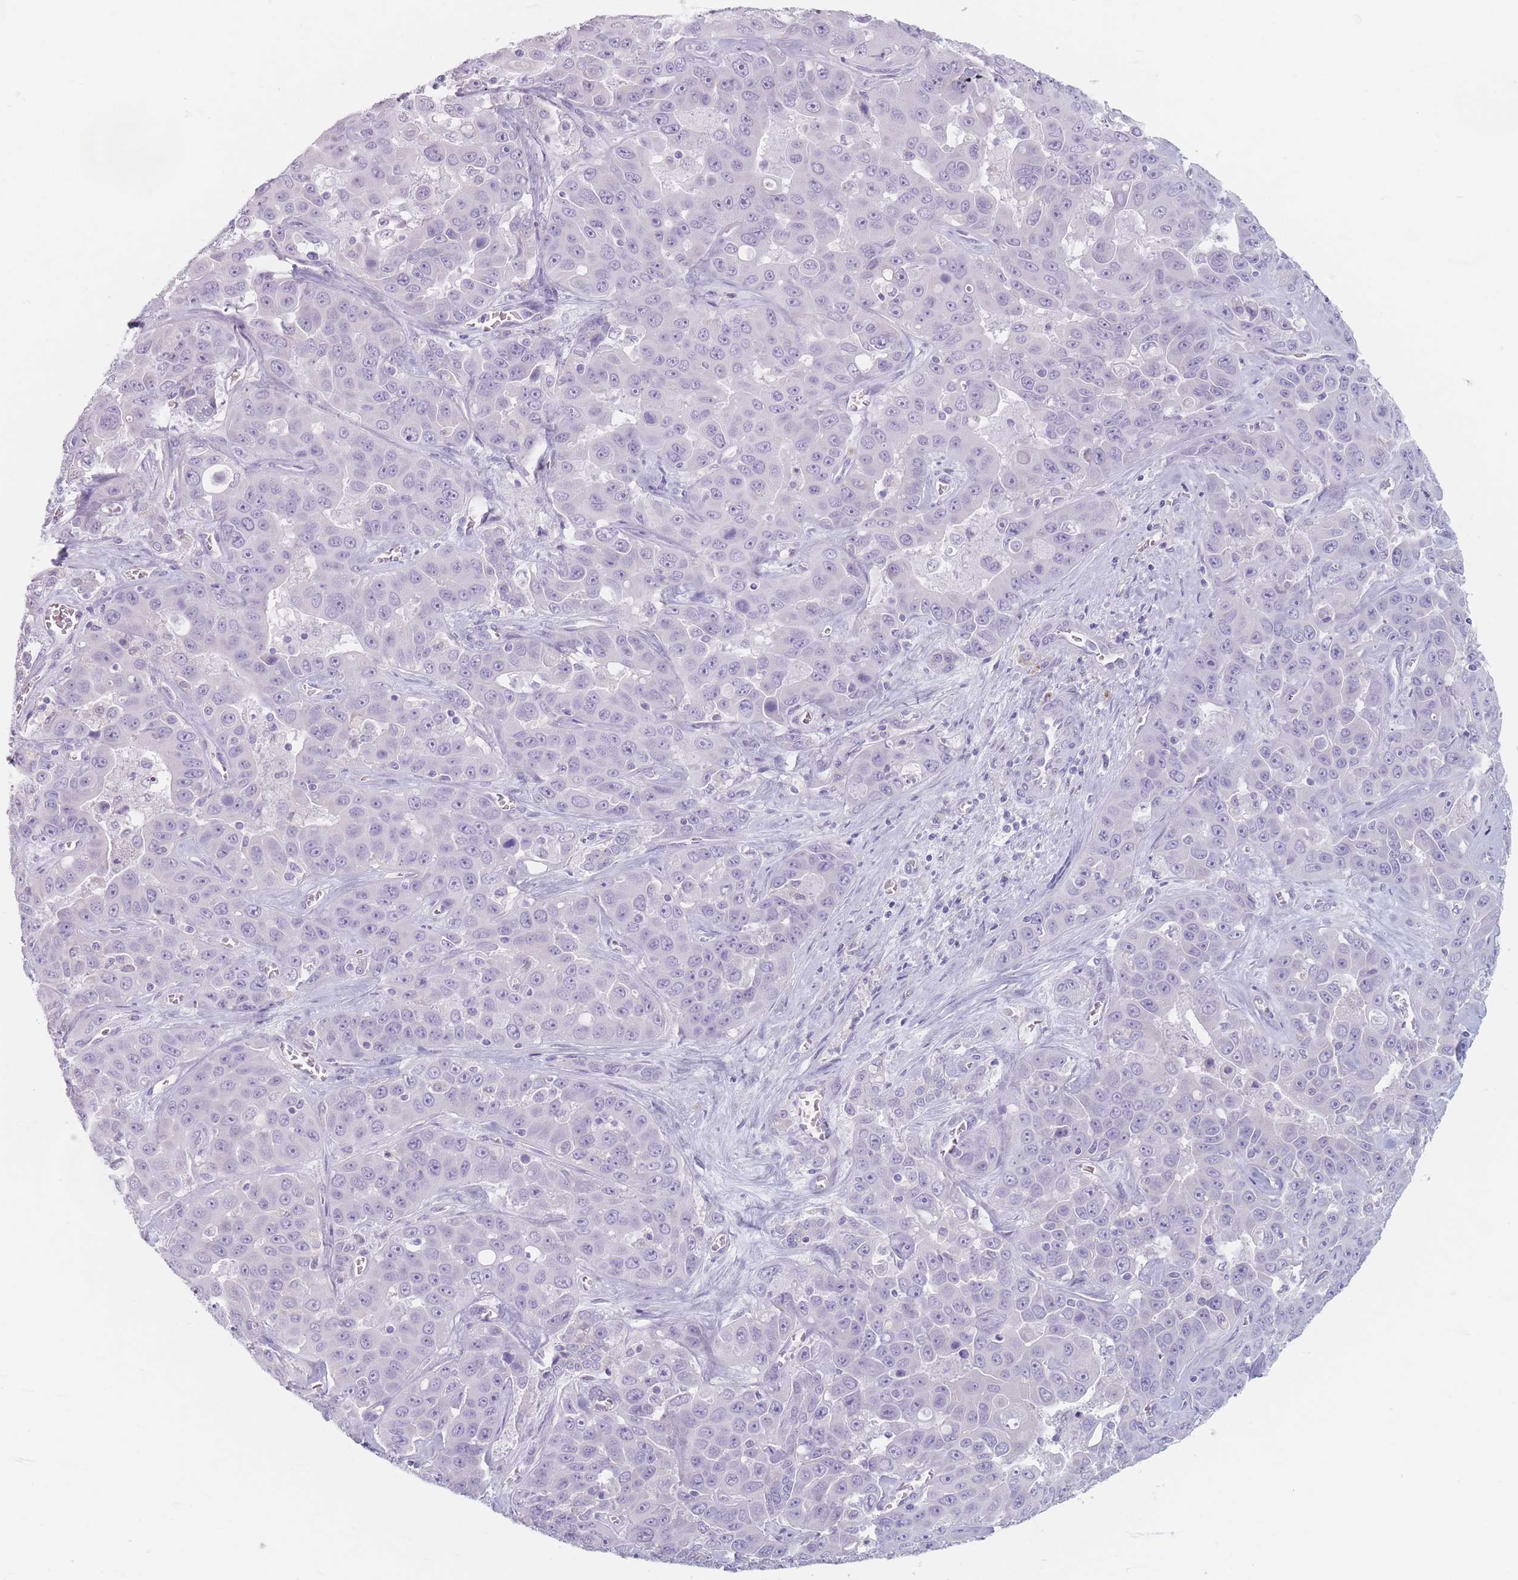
{"staining": {"intensity": "negative", "quantity": "none", "location": "none"}, "tissue": "liver cancer", "cell_type": "Tumor cells", "image_type": "cancer", "snomed": [{"axis": "morphology", "description": "Cholangiocarcinoma"}, {"axis": "topography", "description": "Liver"}], "caption": "A micrograph of human cholangiocarcinoma (liver) is negative for staining in tumor cells.", "gene": "PIGM", "patient": {"sex": "female", "age": 52}}